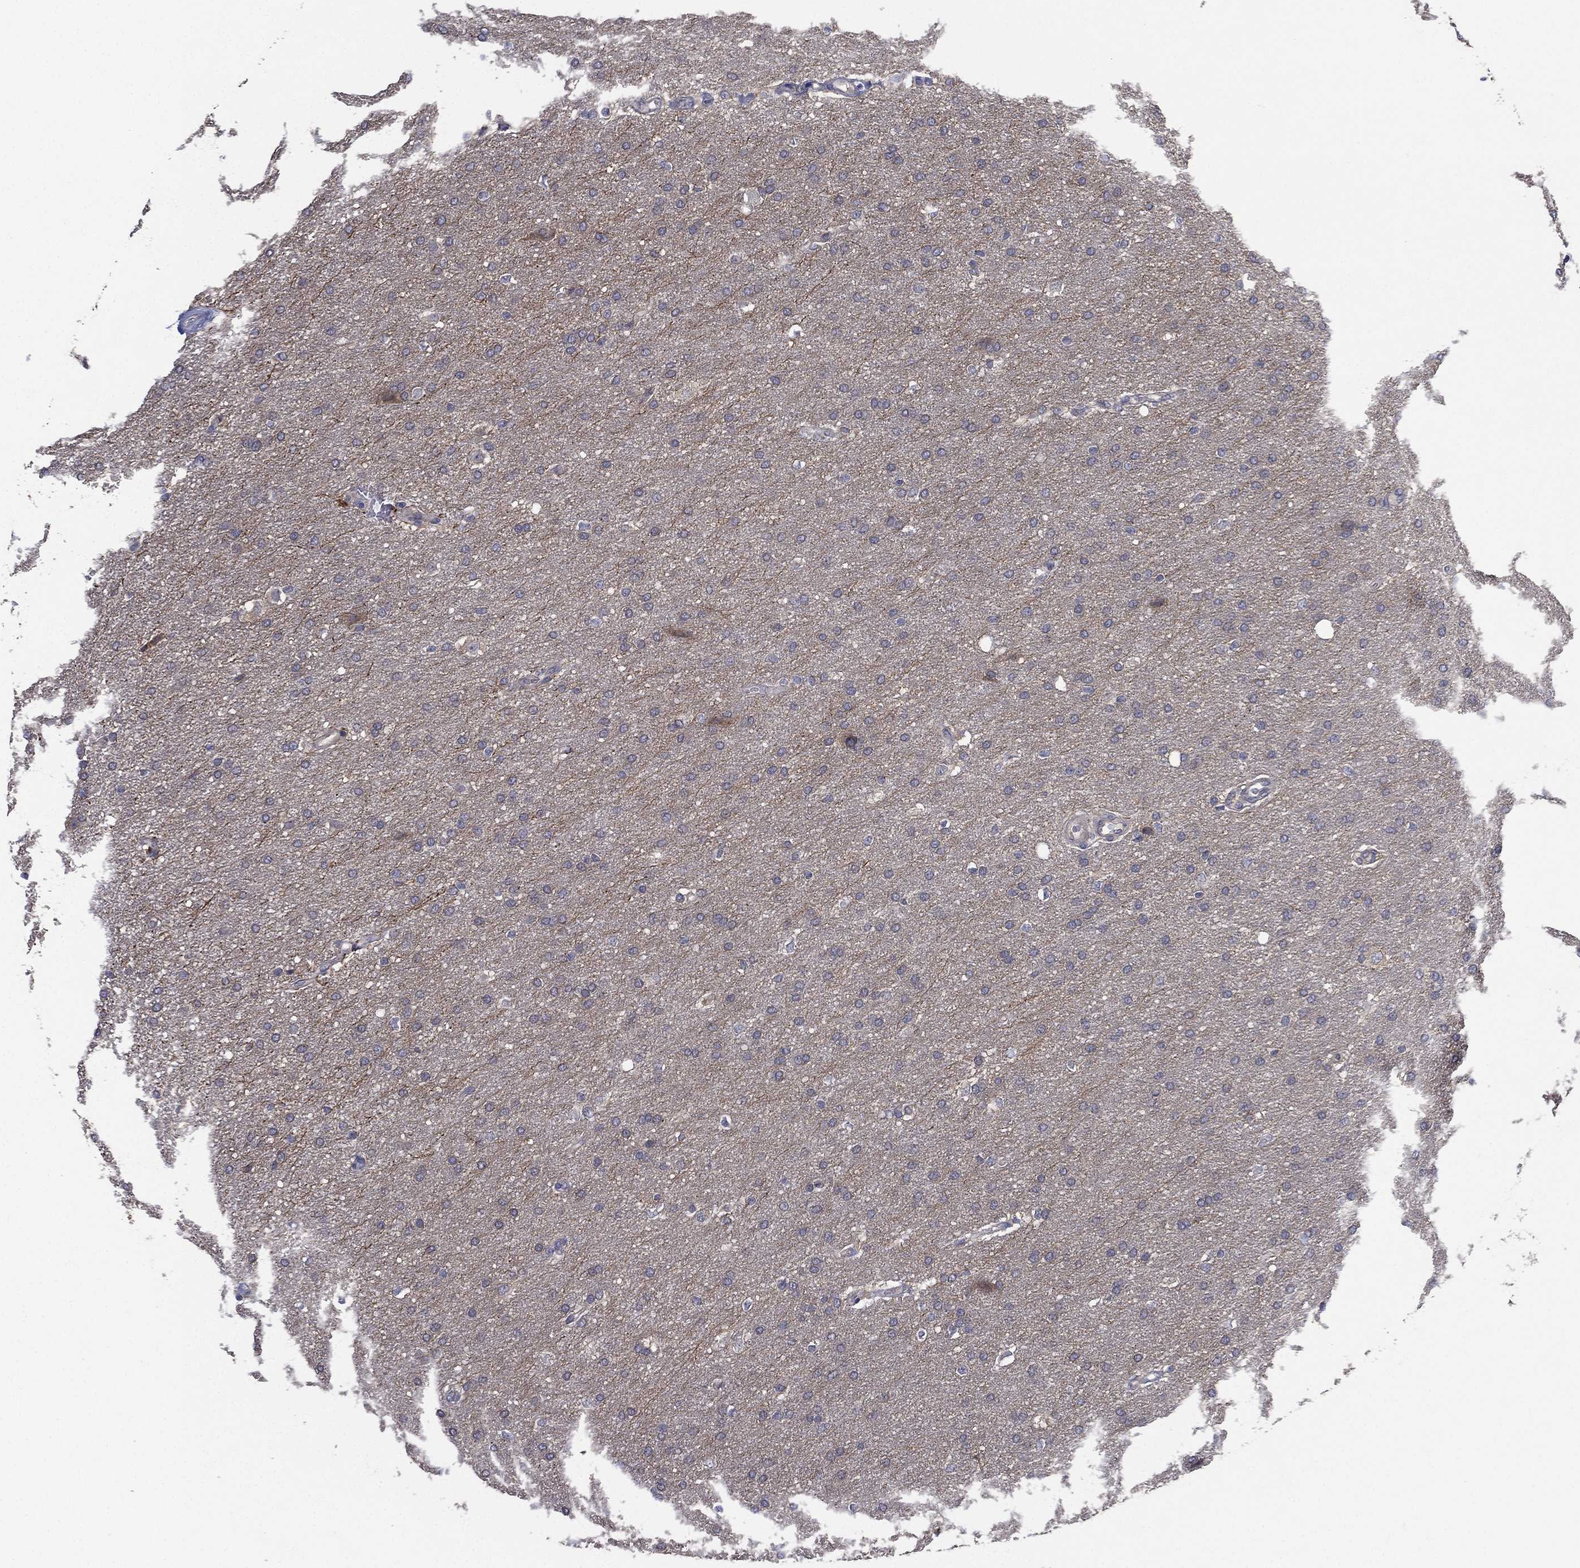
{"staining": {"intensity": "negative", "quantity": "none", "location": "none"}, "tissue": "glioma", "cell_type": "Tumor cells", "image_type": "cancer", "snomed": [{"axis": "morphology", "description": "Glioma, malignant, Low grade"}, {"axis": "topography", "description": "Brain"}], "caption": "IHC histopathology image of human malignant glioma (low-grade) stained for a protein (brown), which shows no expression in tumor cells.", "gene": "MPP7", "patient": {"sex": "female", "age": 37}}